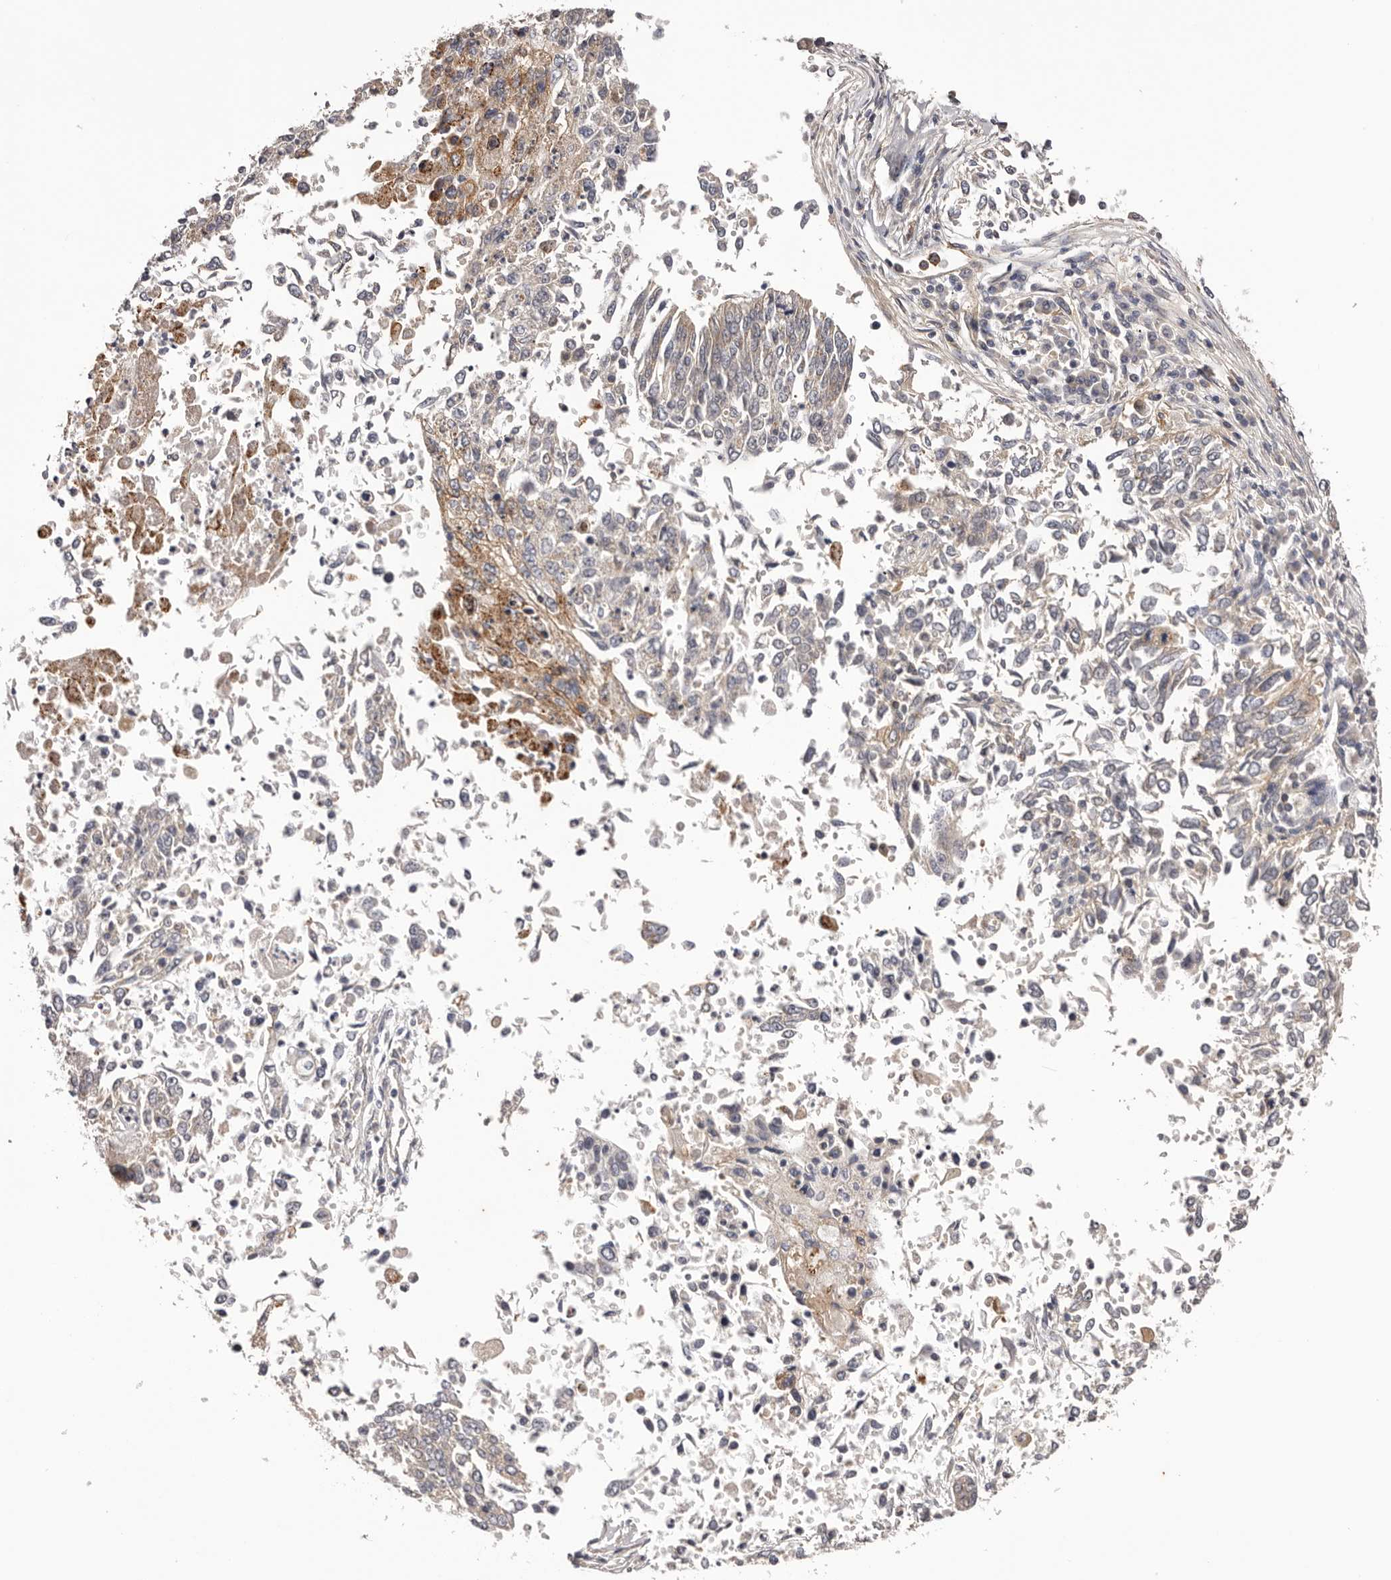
{"staining": {"intensity": "negative", "quantity": "none", "location": "none"}, "tissue": "lung cancer", "cell_type": "Tumor cells", "image_type": "cancer", "snomed": [{"axis": "morphology", "description": "Normal tissue, NOS"}, {"axis": "morphology", "description": "Squamous cell carcinoma, NOS"}, {"axis": "topography", "description": "Cartilage tissue"}, {"axis": "topography", "description": "Bronchus"}, {"axis": "topography", "description": "Lung"}, {"axis": "topography", "description": "Peripheral nerve tissue"}], "caption": "This is a image of IHC staining of squamous cell carcinoma (lung), which shows no expression in tumor cells. (DAB IHC, high magnification).", "gene": "DMRT2", "patient": {"sex": "female", "age": 49}}